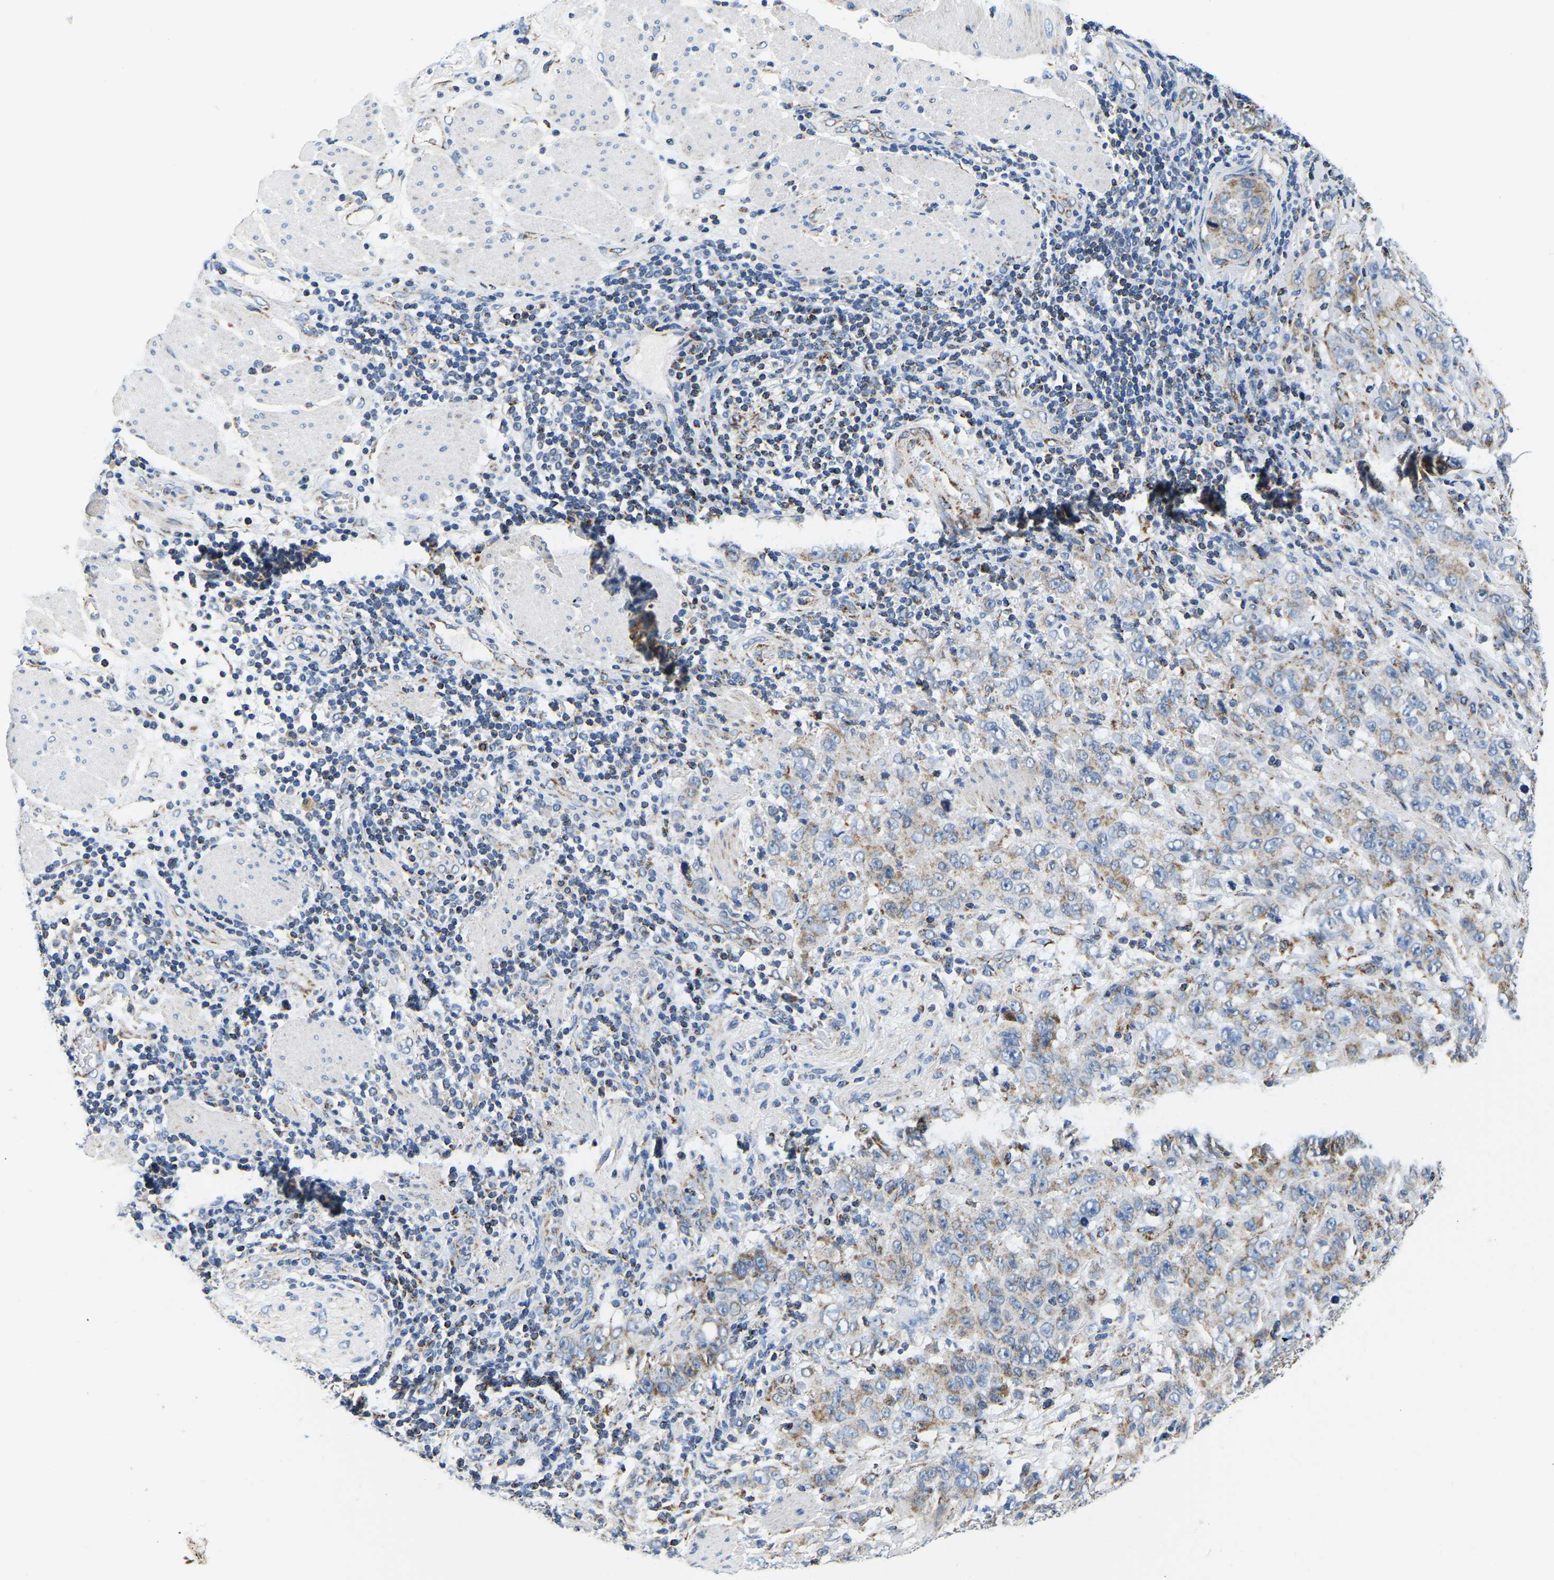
{"staining": {"intensity": "weak", "quantity": "25%-75%", "location": "cytoplasmic/membranous"}, "tissue": "stomach cancer", "cell_type": "Tumor cells", "image_type": "cancer", "snomed": [{"axis": "morphology", "description": "Adenocarcinoma, NOS"}, {"axis": "topography", "description": "Stomach"}], "caption": "Immunohistochemistry of stomach cancer (adenocarcinoma) demonstrates low levels of weak cytoplasmic/membranous staining in about 25%-75% of tumor cells.", "gene": "SFXN1", "patient": {"sex": "male", "age": 48}}